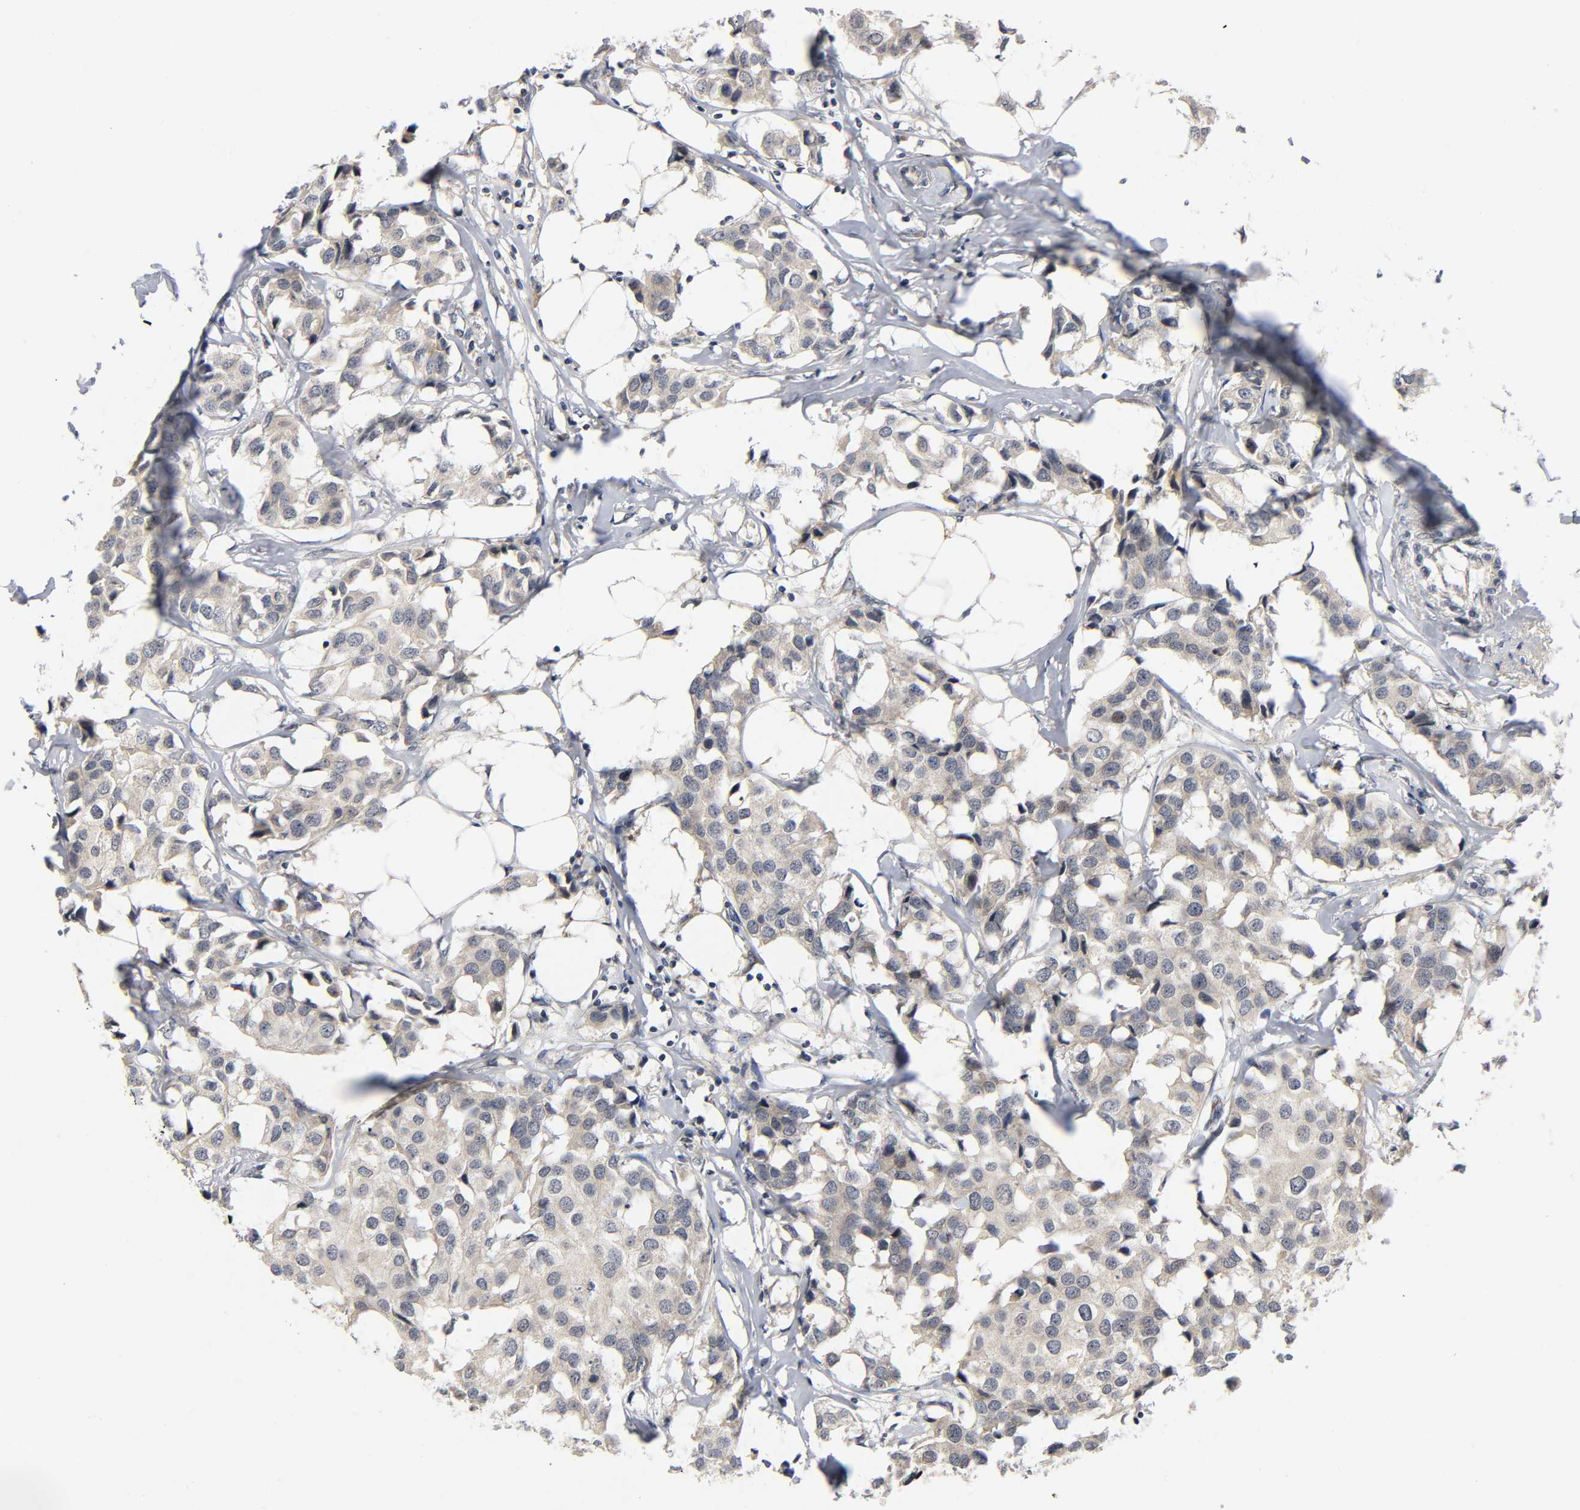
{"staining": {"intensity": "weak", "quantity": ">75%", "location": "cytoplasmic/membranous"}, "tissue": "breast cancer", "cell_type": "Tumor cells", "image_type": "cancer", "snomed": [{"axis": "morphology", "description": "Duct carcinoma"}, {"axis": "topography", "description": "Breast"}], "caption": "Protein expression by IHC reveals weak cytoplasmic/membranous expression in approximately >75% of tumor cells in breast cancer (intraductal carcinoma).", "gene": "NRP1", "patient": {"sex": "female", "age": 80}}